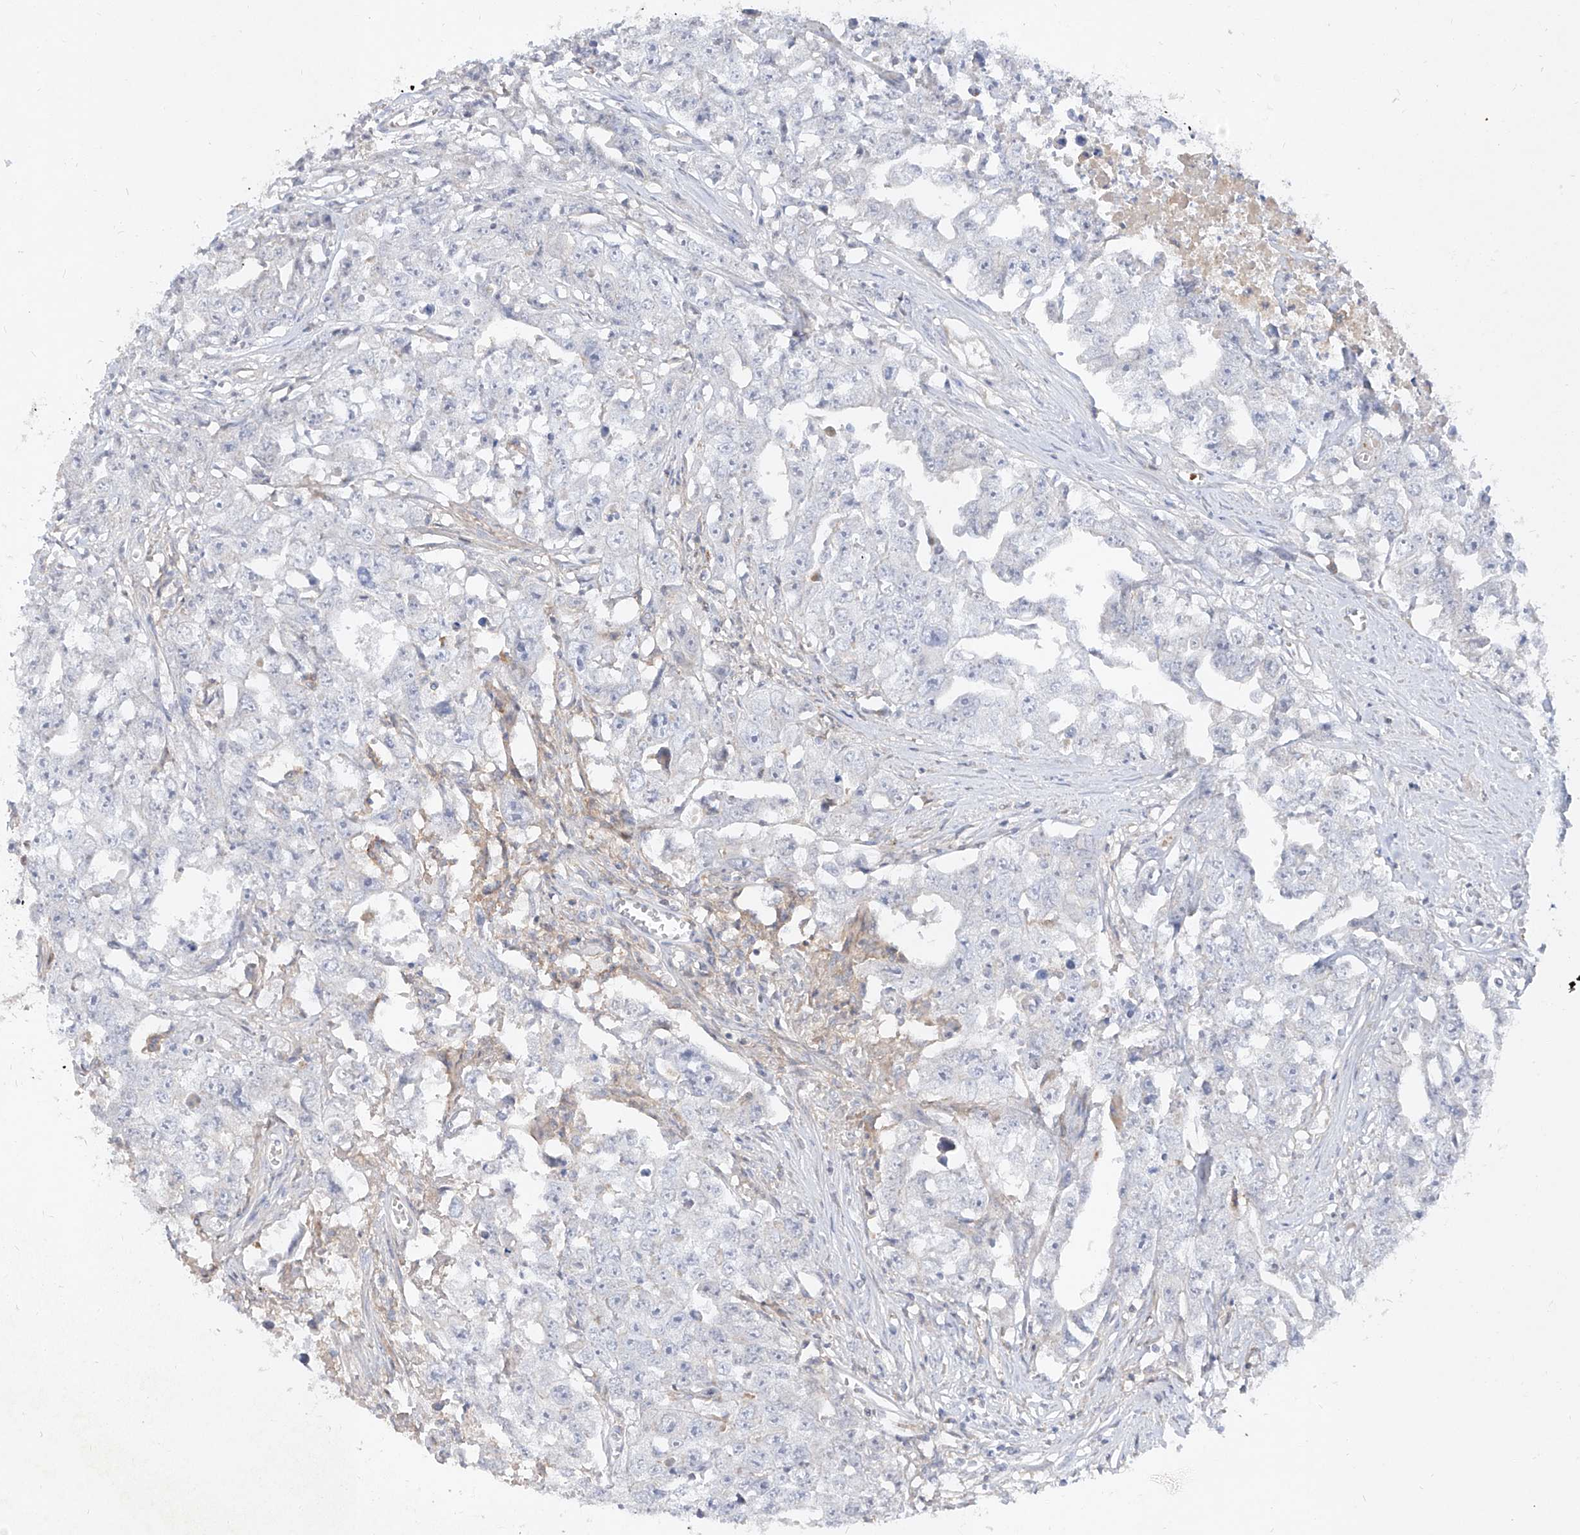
{"staining": {"intensity": "negative", "quantity": "none", "location": "none"}, "tissue": "testis cancer", "cell_type": "Tumor cells", "image_type": "cancer", "snomed": [{"axis": "morphology", "description": "Seminoma, NOS"}, {"axis": "morphology", "description": "Carcinoma, Embryonal, NOS"}, {"axis": "topography", "description": "Testis"}], "caption": "Testis cancer (embryonal carcinoma) was stained to show a protein in brown. There is no significant positivity in tumor cells.", "gene": "RBFOX3", "patient": {"sex": "male", "age": 43}}